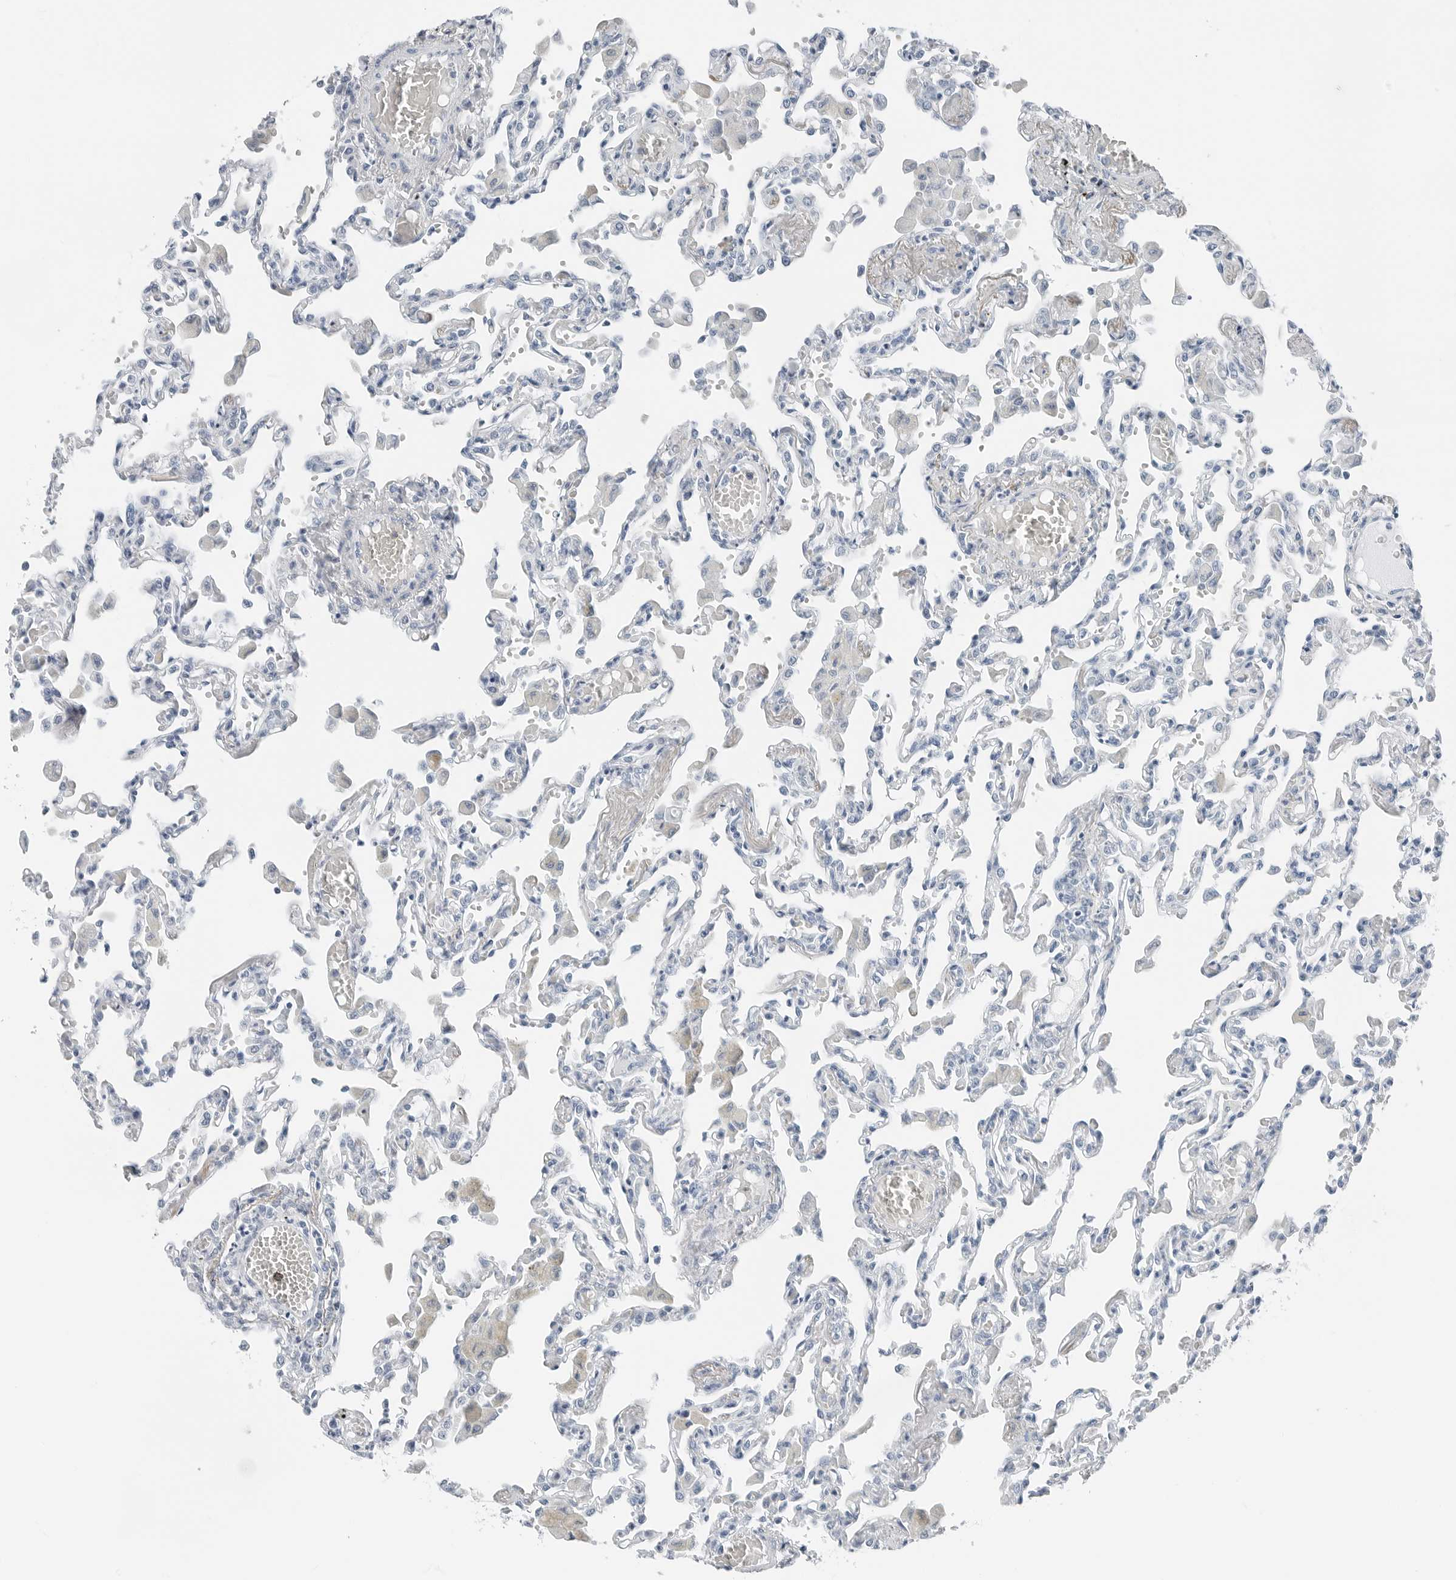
{"staining": {"intensity": "negative", "quantity": "none", "location": "none"}, "tissue": "lung", "cell_type": "Alveolar cells", "image_type": "normal", "snomed": [{"axis": "morphology", "description": "Normal tissue, NOS"}, {"axis": "topography", "description": "Bronchus"}, {"axis": "topography", "description": "Lung"}], "caption": "The IHC image has no significant expression in alveolar cells of lung. (DAB (3,3'-diaminobenzidine) IHC, high magnification).", "gene": "SLPI", "patient": {"sex": "female", "age": 49}}